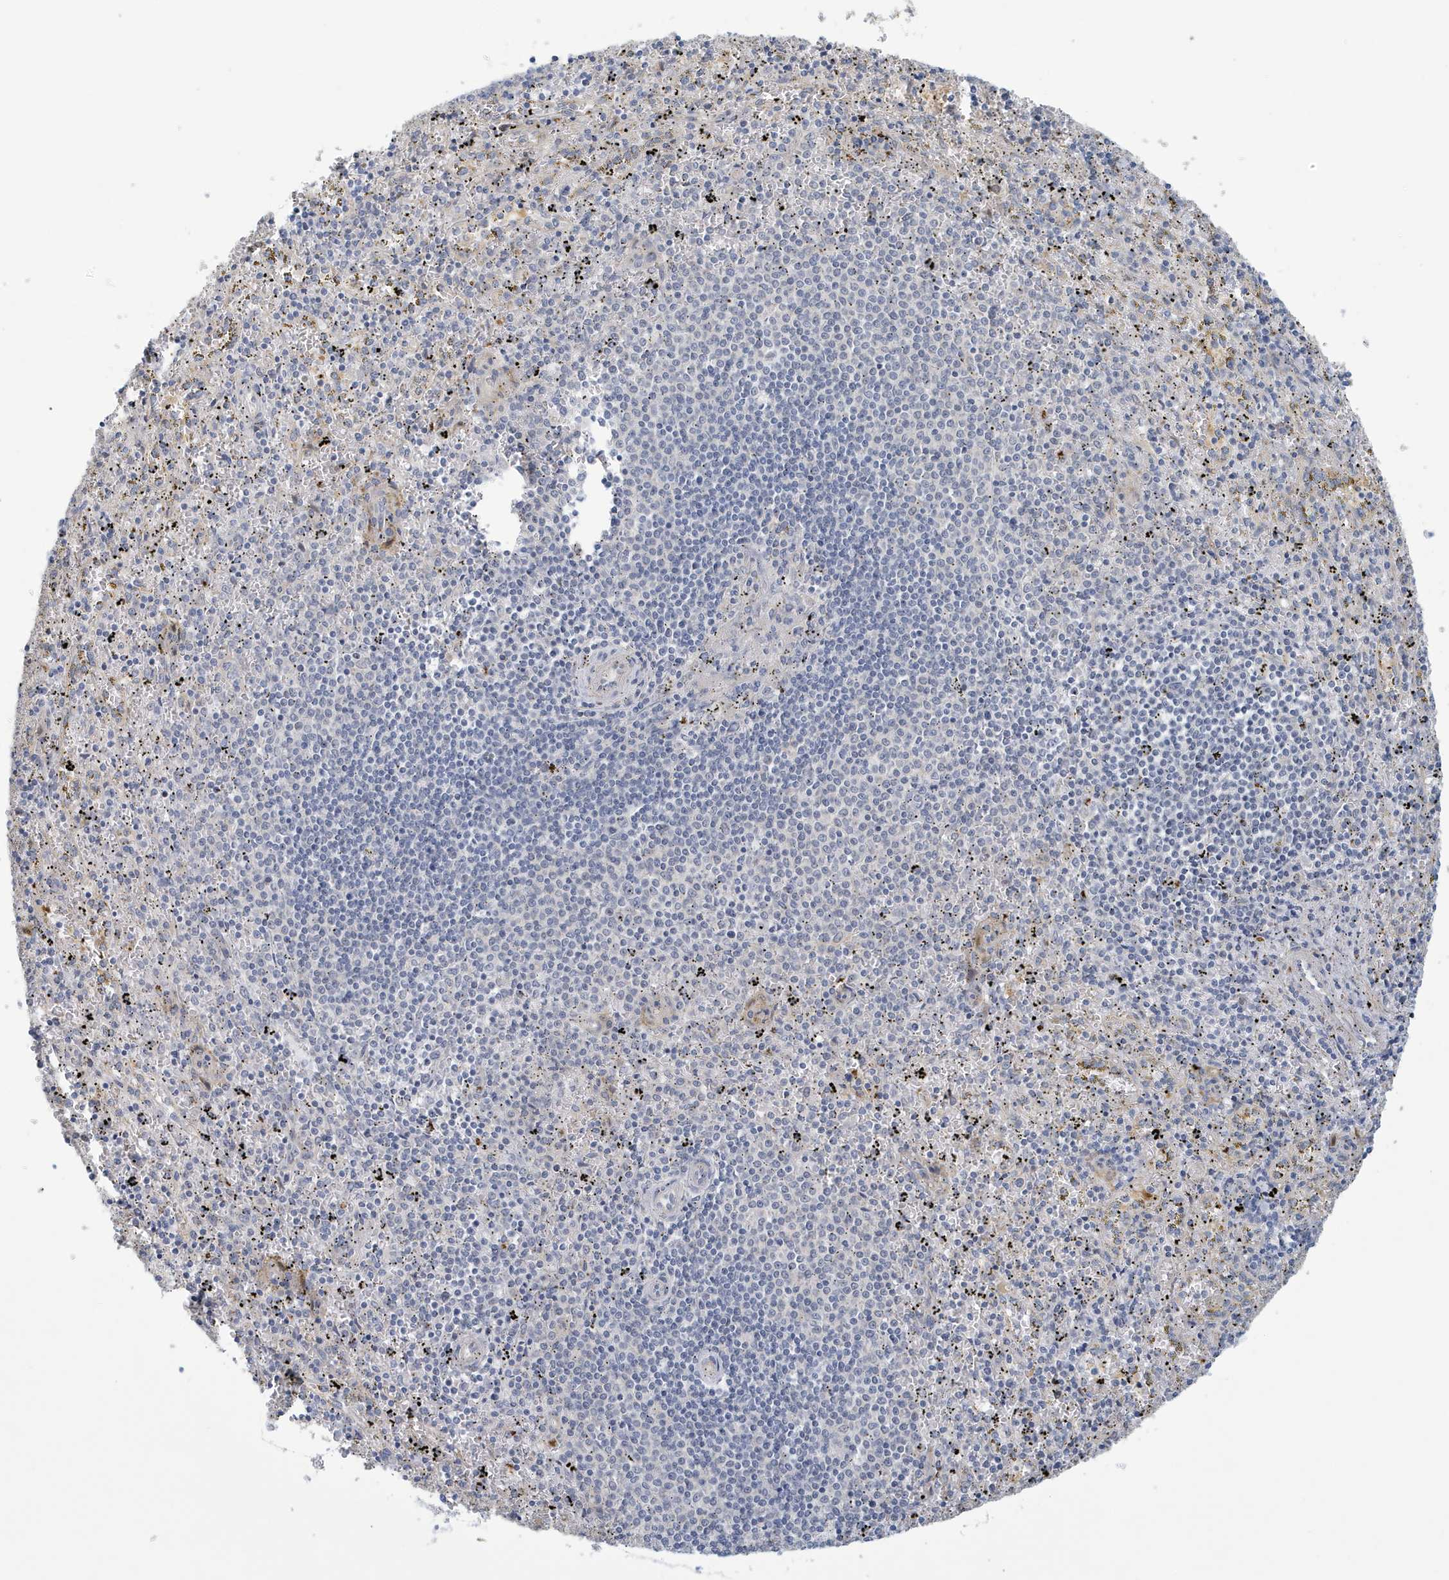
{"staining": {"intensity": "weak", "quantity": "<25%", "location": "cytoplasmic/membranous"}, "tissue": "spleen", "cell_type": "Cells in red pulp", "image_type": "normal", "snomed": [{"axis": "morphology", "description": "Normal tissue, NOS"}, {"axis": "topography", "description": "Spleen"}], "caption": "Protein analysis of normal spleen shows no significant positivity in cells in red pulp. (DAB immunohistochemistry (IHC), high magnification).", "gene": "VTA1", "patient": {"sex": "male", "age": 11}}